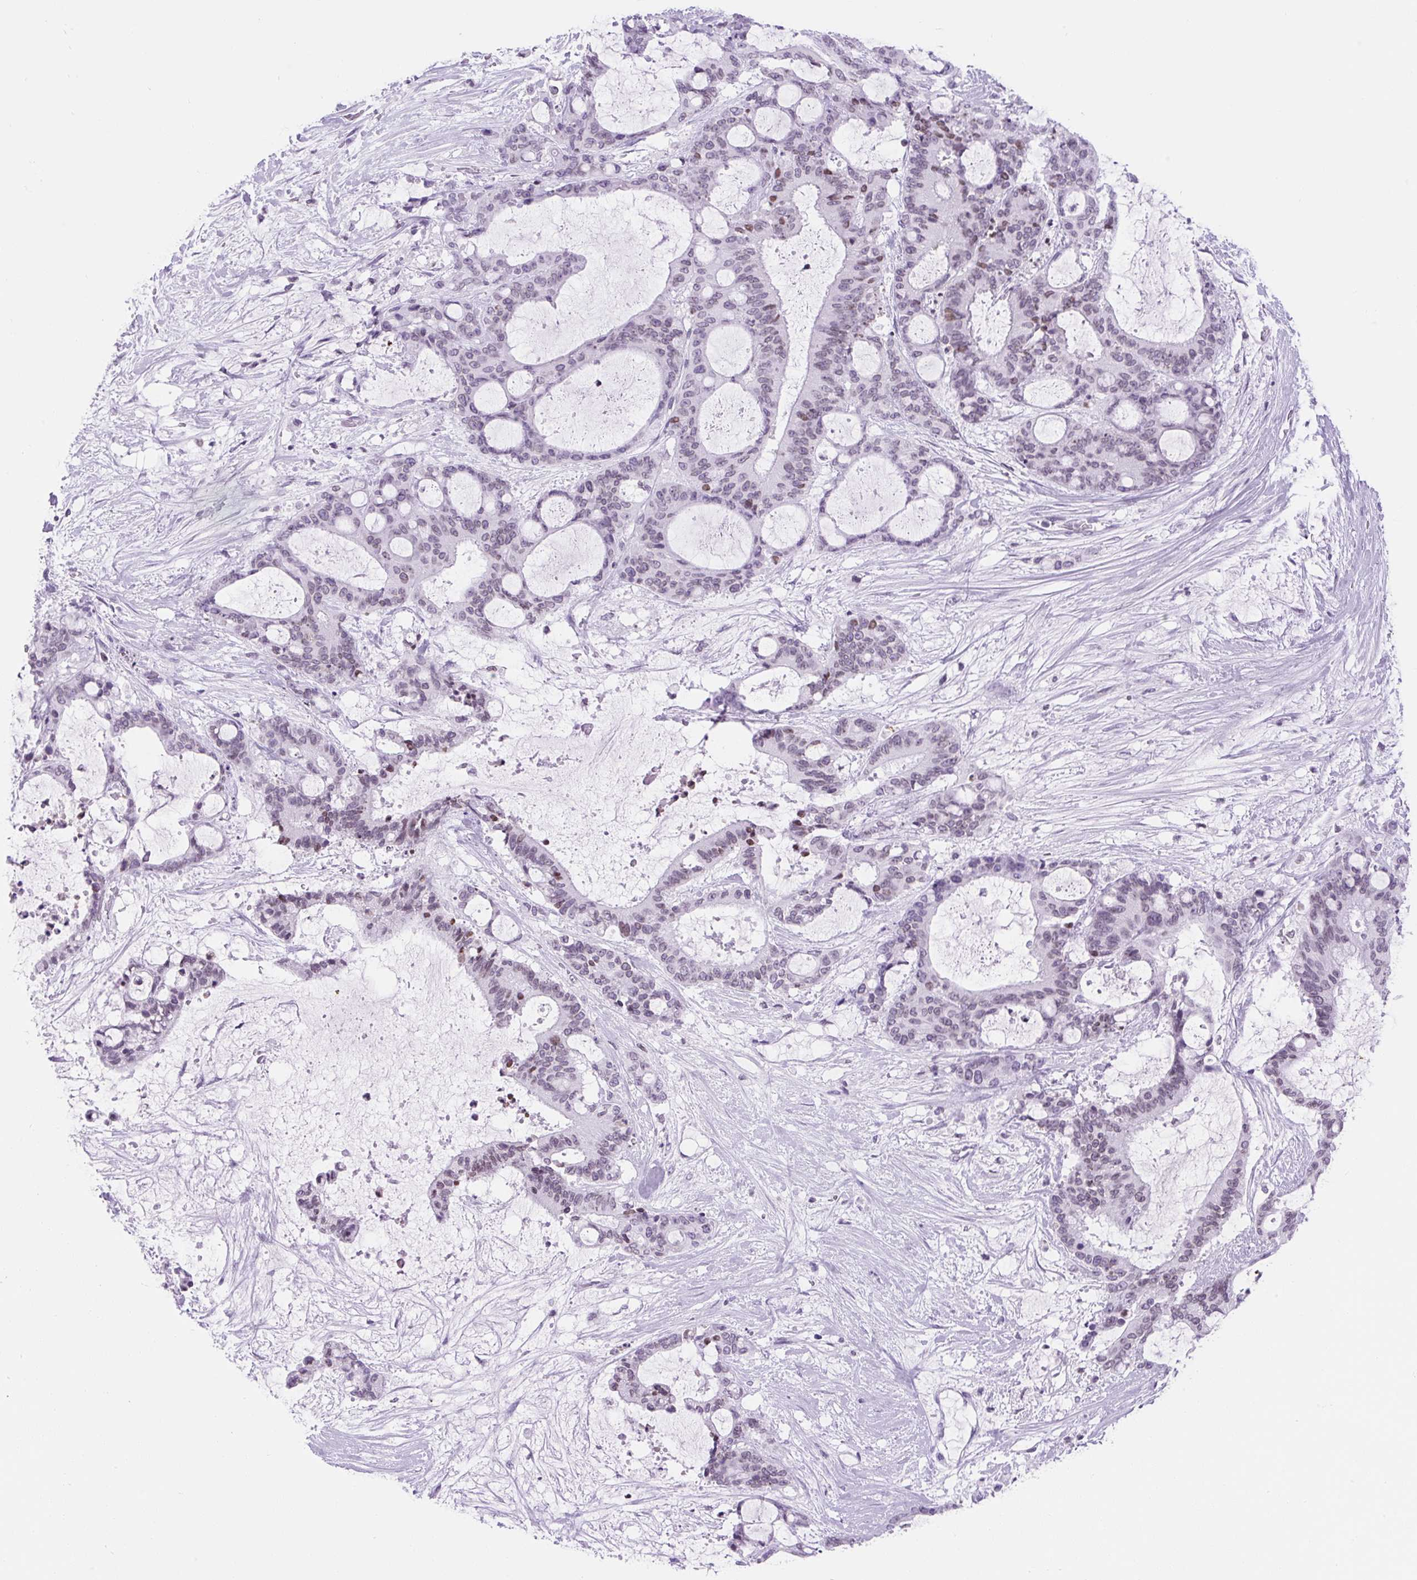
{"staining": {"intensity": "weak", "quantity": "<25%", "location": "cytoplasmic/membranous,nuclear"}, "tissue": "liver cancer", "cell_type": "Tumor cells", "image_type": "cancer", "snomed": [{"axis": "morphology", "description": "Normal tissue, NOS"}, {"axis": "morphology", "description": "Cholangiocarcinoma"}, {"axis": "topography", "description": "Liver"}, {"axis": "topography", "description": "Peripheral nerve tissue"}], "caption": "DAB immunohistochemical staining of cholangiocarcinoma (liver) displays no significant positivity in tumor cells.", "gene": "VPREB1", "patient": {"sex": "female", "age": 73}}